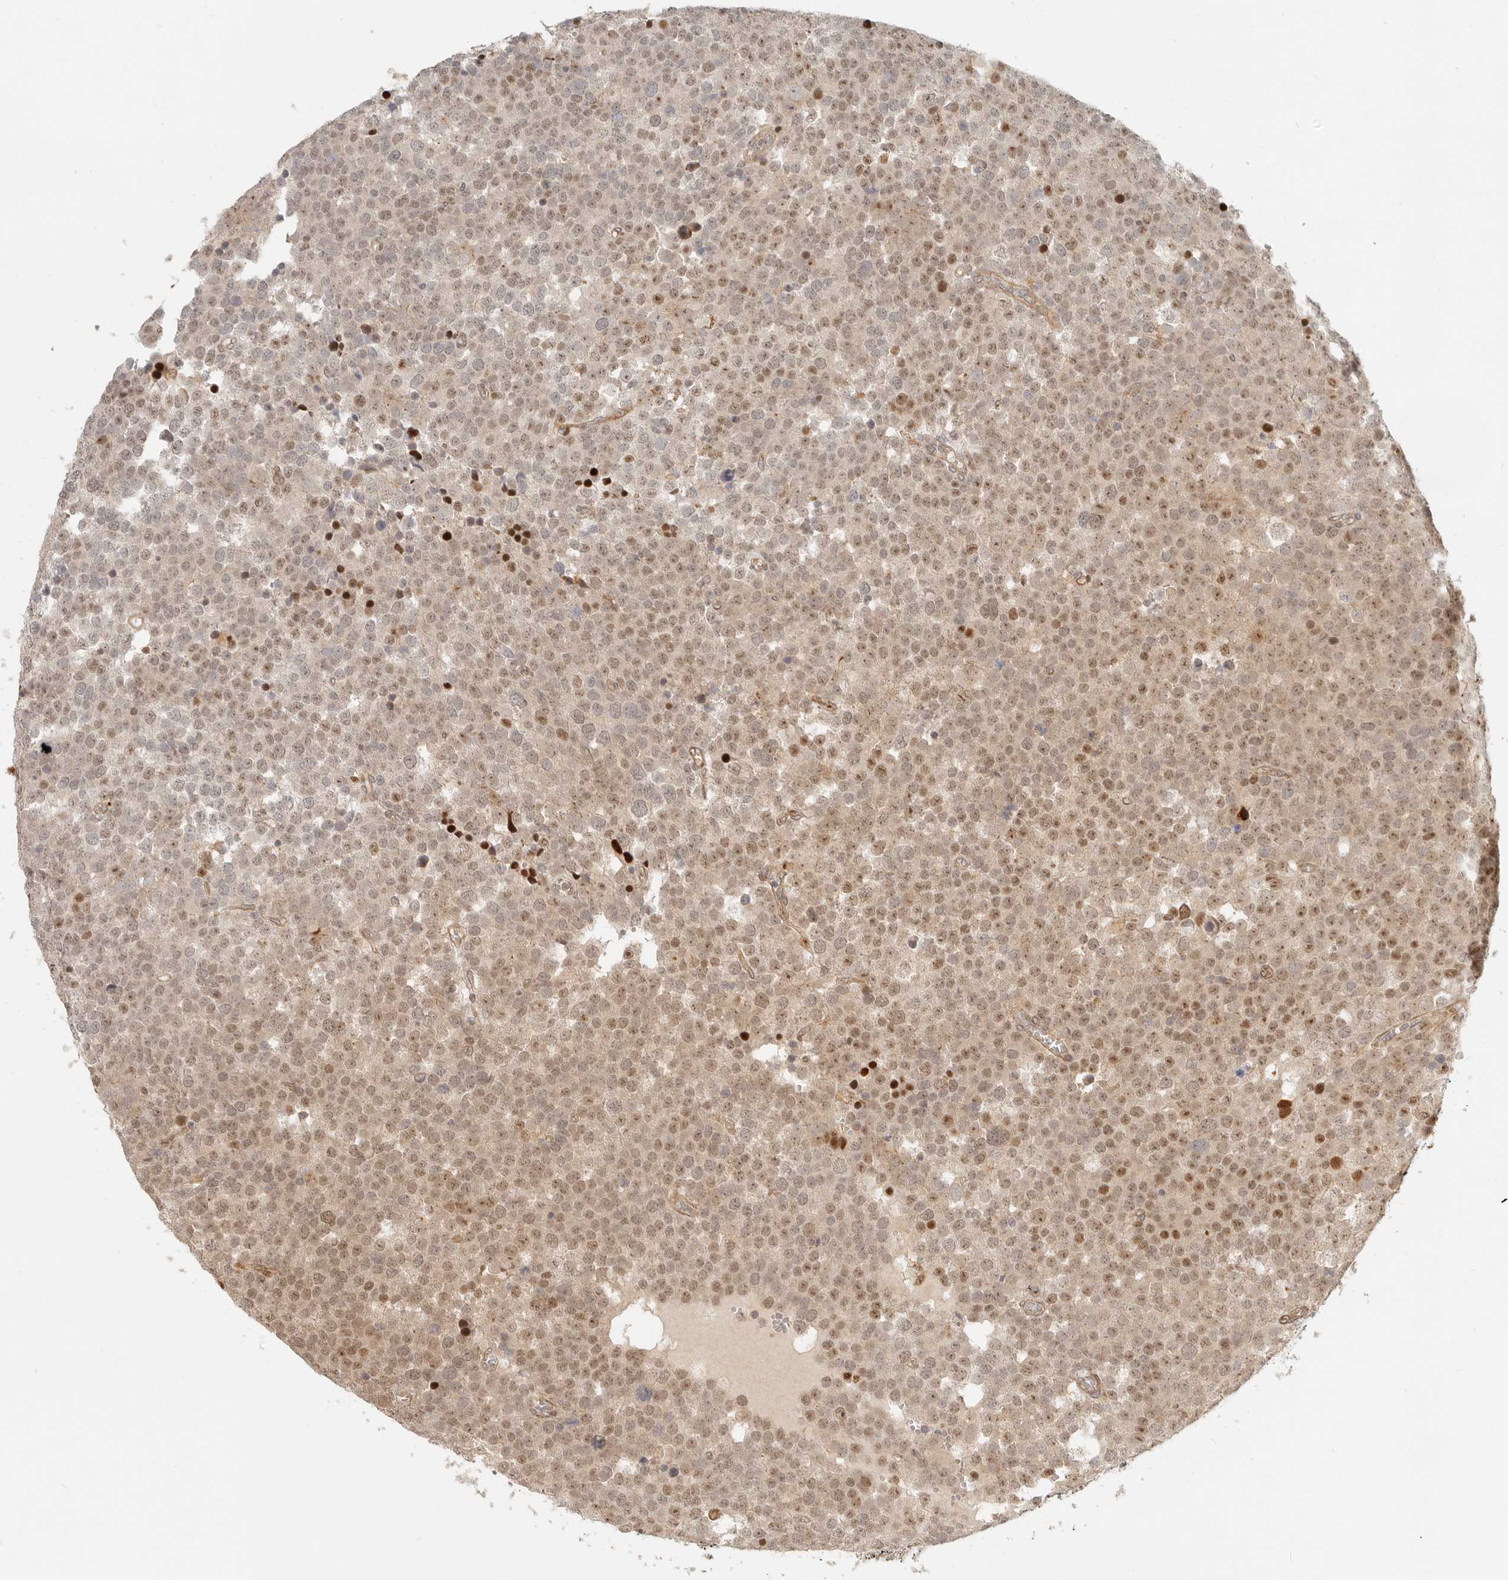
{"staining": {"intensity": "moderate", "quantity": ">75%", "location": "nuclear"}, "tissue": "testis cancer", "cell_type": "Tumor cells", "image_type": "cancer", "snomed": [{"axis": "morphology", "description": "Seminoma, NOS"}, {"axis": "topography", "description": "Testis"}], "caption": "Immunohistochemistry (IHC) (DAB) staining of testis cancer demonstrates moderate nuclear protein expression in about >75% of tumor cells. Nuclei are stained in blue.", "gene": "TUFT1", "patient": {"sex": "male", "age": 71}}